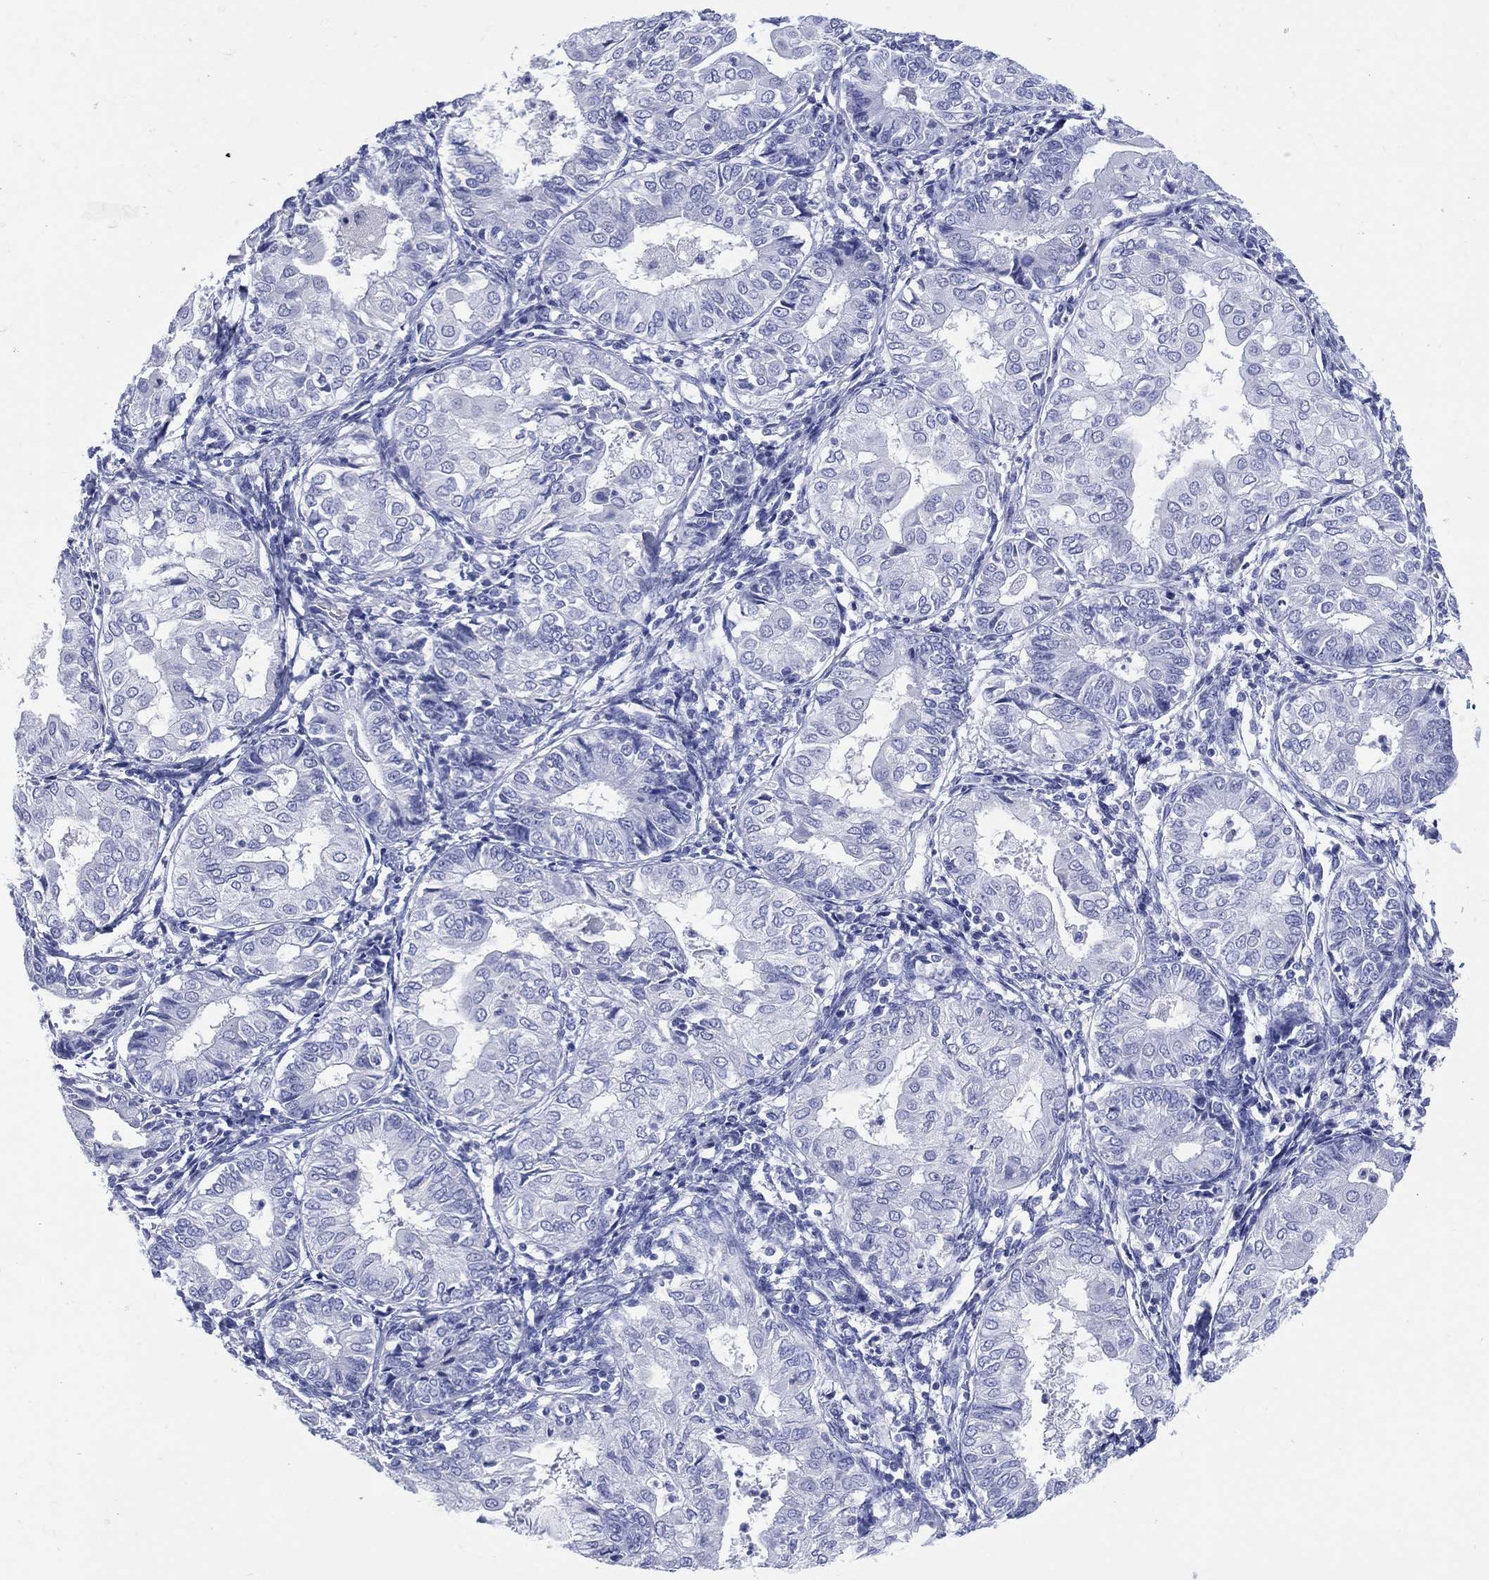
{"staining": {"intensity": "negative", "quantity": "none", "location": "none"}, "tissue": "endometrial cancer", "cell_type": "Tumor cells", "image_type": "cancer", "snomed": [{"axis": "morphology", "description": "Adenocarcinoma, NOS"}, {"axis": "topography", "description": "Endometrium"}], "caption": "DAB (3,3'-diaminobenzidine) immunohistochemical staining of human endometrial cancer exhibits no significant positivity in tumor cells.", "gene": "LRRD1", "patient": {"sex": "female", "age": 68}}